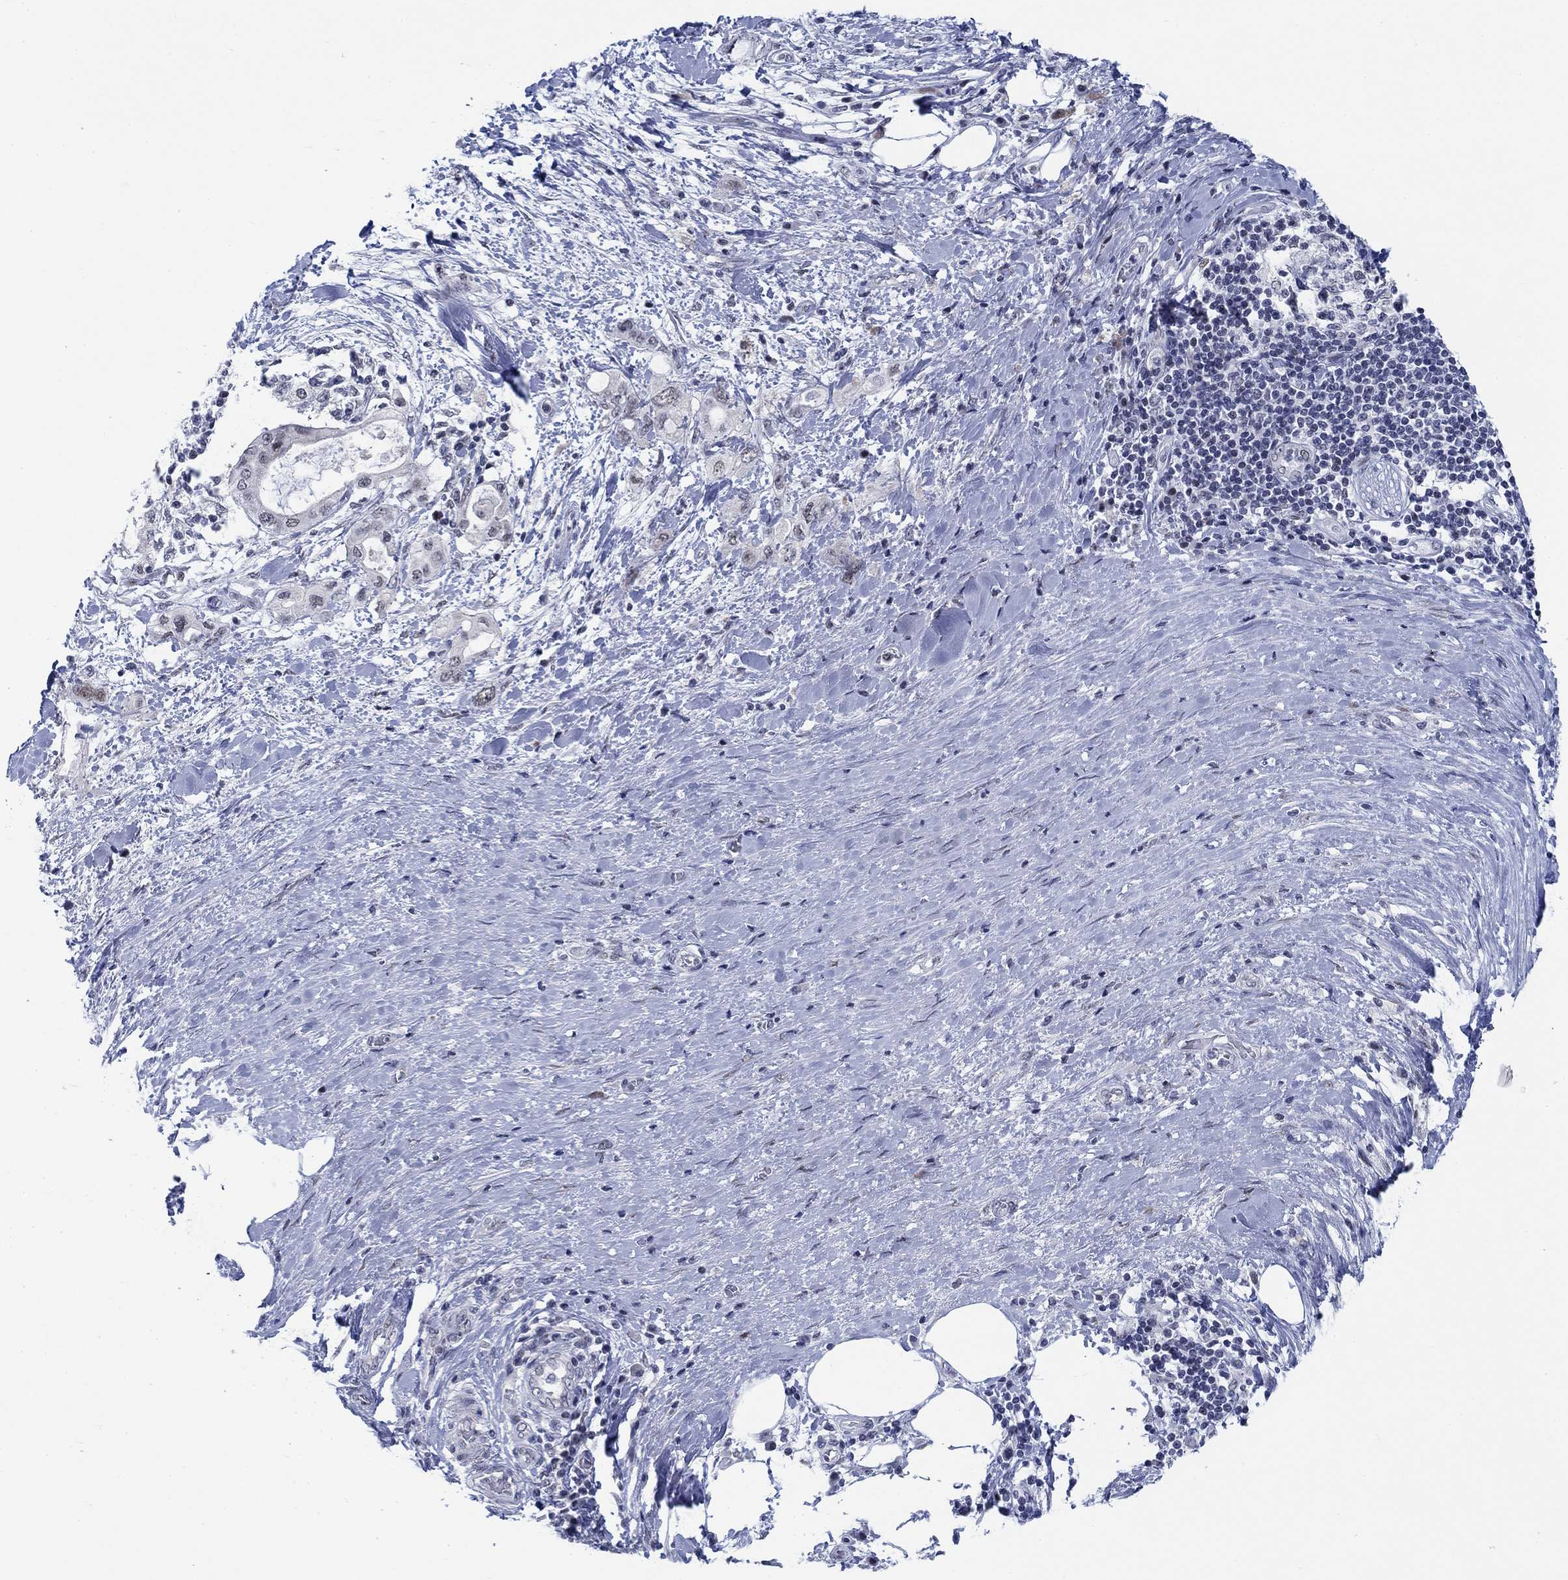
{"staining": {"intensity": "negative", "quantity": "none", "location": "none"}, "tissue": "pancreatic cancer", "cell_type": "Tumor cells", "image_type": "cancer", "snomed": [{"axis": "morphology", "description": "Adenocarcinoma, NOS"}, {"axis": "topography", "description": "Pancreas"}], "caption": "This is a photomicrograph of IHC staining of pancreatic cancer, which shows no staining in tumor cells. (Stains: DAB (3,3'-diaminobenzidine) immunohistochemistry (IHC) with hematoxylin counter stain, Microscopy: brightfield microscopy at high magnification).", "gene": "NEU3", "patient": {"sex": "female", "age": 56}}